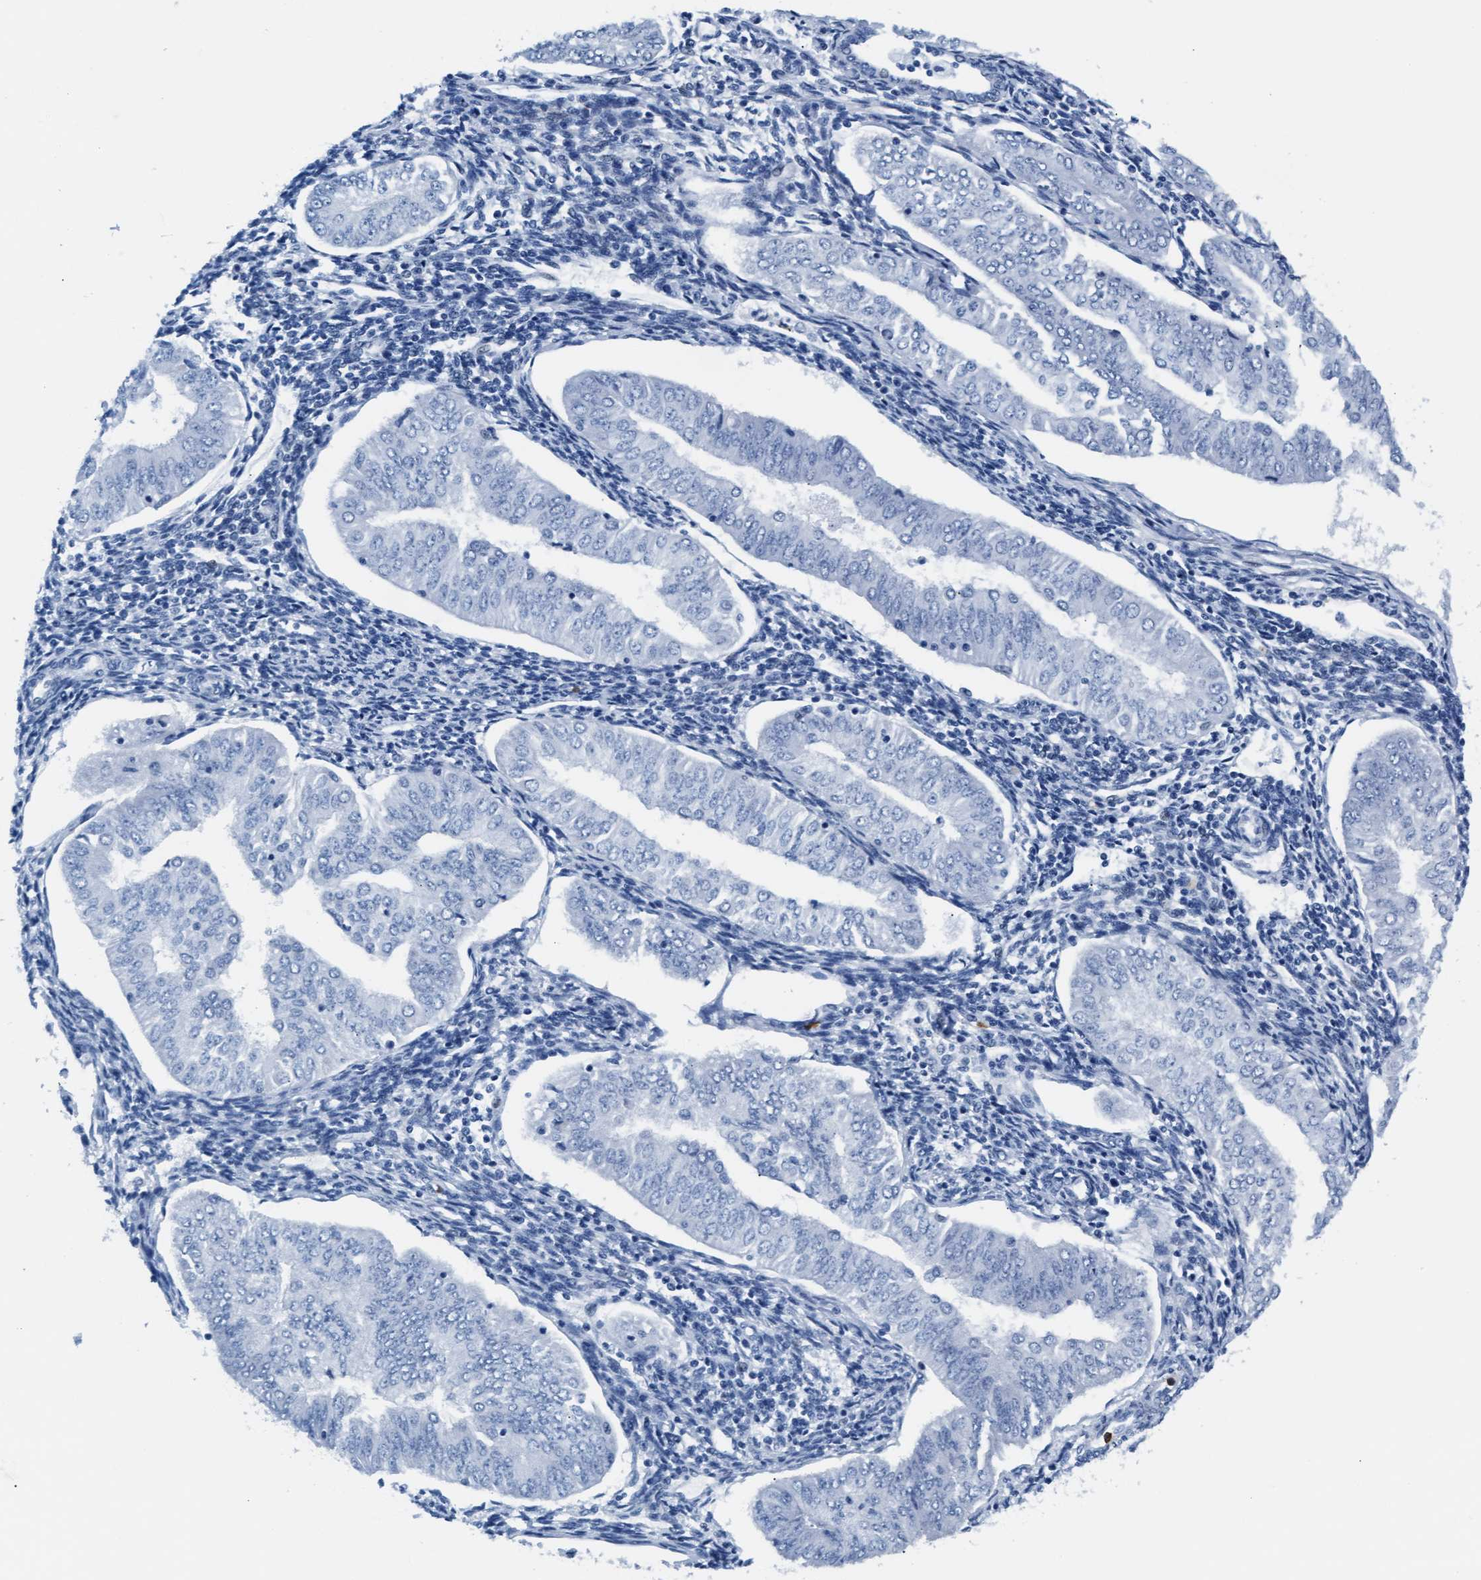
{"staining": {"intensity": "negative", "quantity": "none", "location": "none"}, "tissue": "endometrial cancer", "cell_type": "Tumor cells", "image_type": "cancer", "snomed": [{"axis": "morphology", "description": "Normal tissue, NOS"}, {"axis": "morphology", "description": "Adenocarcinoma, NOS"}, {"axis": "topography", "description": "Endometrium"}], "caption": "This is a histopathology image of immunohistochemistry (IHC) staining of endometrial cancer, which shows no expression in tumor cells. Nuclei are stained in blue.", "gene": "MMP8", "patient": {"sex": "female", "age": 53}}